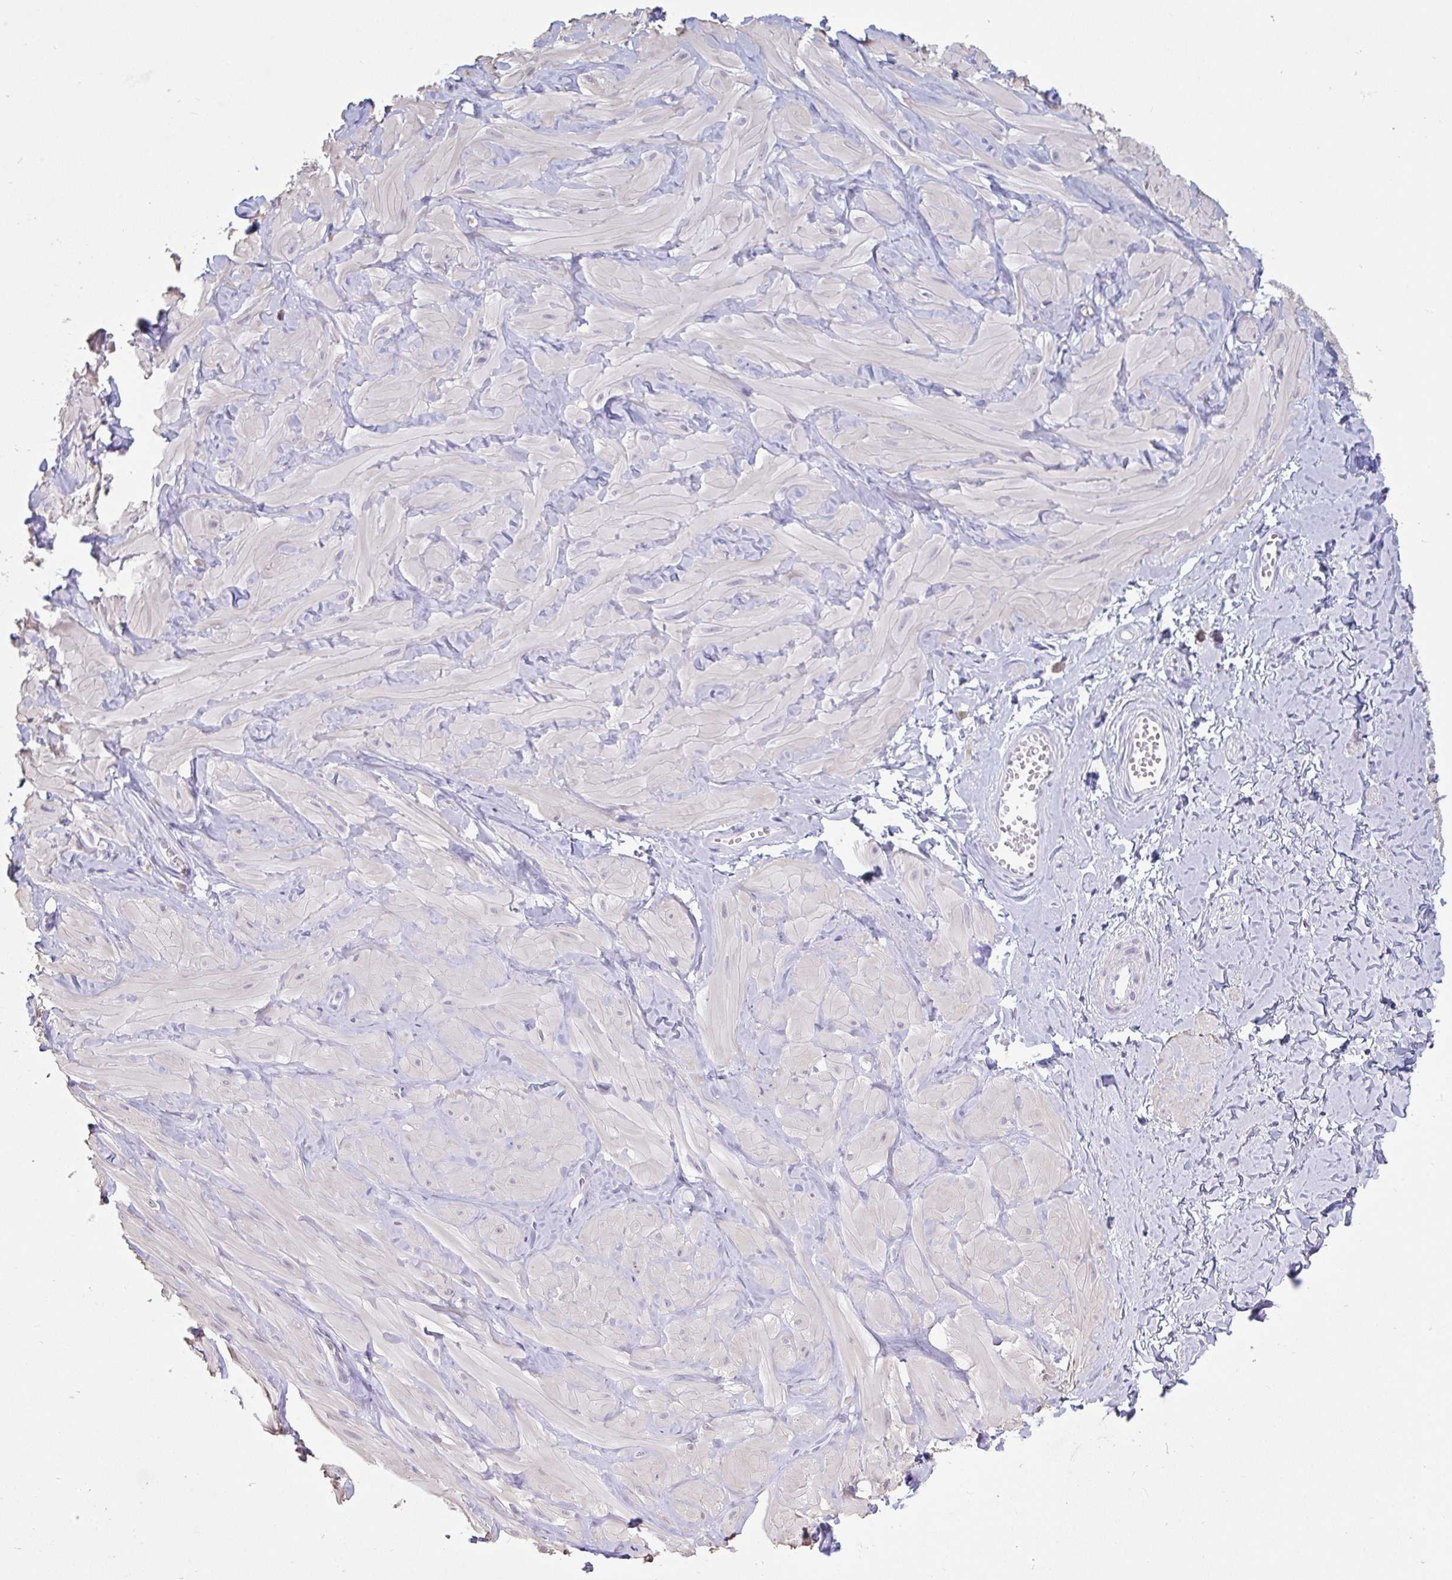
{"staining": {"intensity": "negative", "quantity": "none", "location": "none"}, "tissue": "adipose tissue", "cell_type": "Adipocytes", "image_type": "normal", "snomed": [{"axis": "morphology", "description": "Normal tissue, NOS"}, {"axis": "topography", "description": "Soft tissue"}, {"axis": "topography", "description": "Adipose tissue"}, {"axis": "topography", "description": "Vascular tissue"}, {"axis": "topography", "description": "Peripheral nerve tissue"}], "caption": "There is no significant staining in adipocytes of adipose tissue. The staining is performed using DAB brown chromogen with nuclei counter-stained in using hematoxylin.", "gene": "SUZ12", "patient": {"sex": "male", "age": 29}}